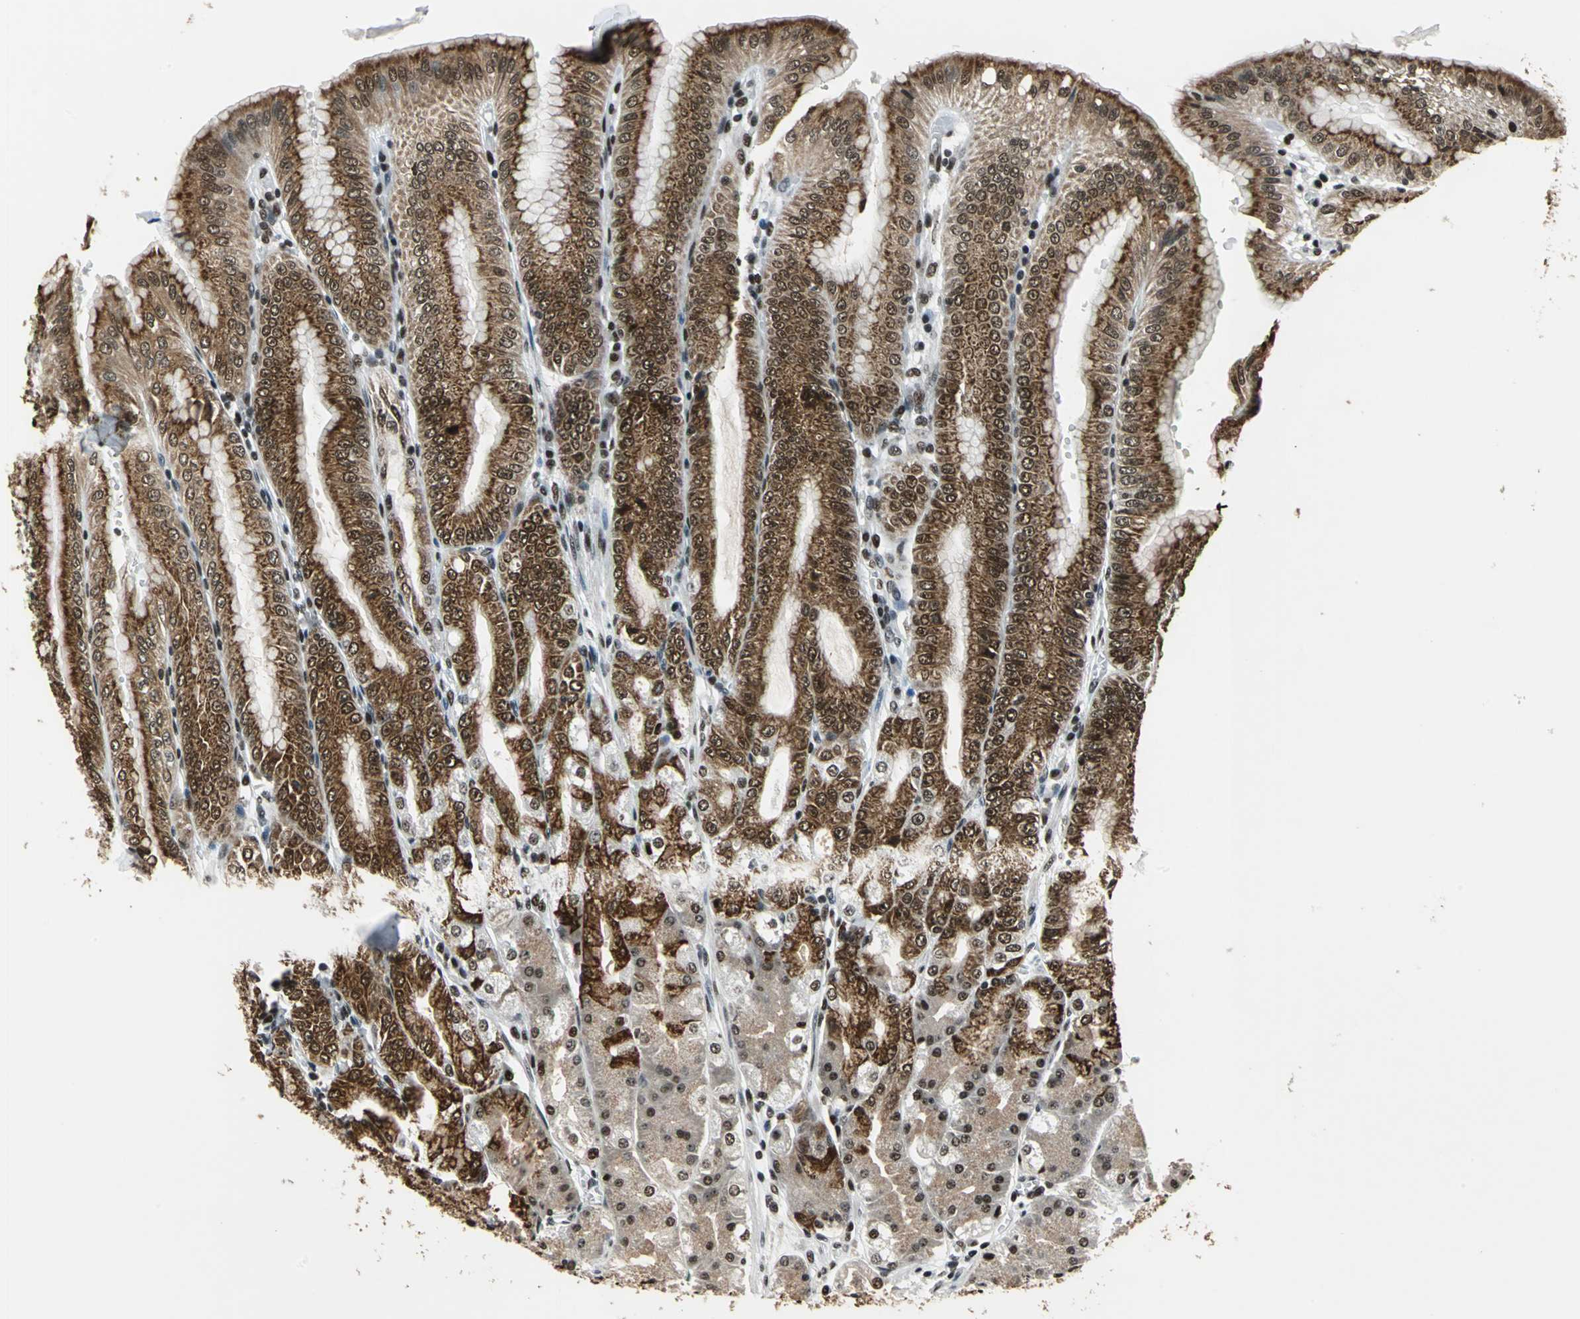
{"staining": {"intensity": "strong", "quantity": ">75%", "location": "cytoplasmic/membranous,nuclear"}, "tissue": "stomach", "cell_type": "Glandular cells", "image_type": "normal", "snomed": [{"axis": "morphology", "description": "Normal tissue, NOS"}, {"axis": "topography", "description": "Stomach, lower"}], "caption": "Immunohistochemistry (DAB) staining of normal stomach displays strong cytoplasmic/membranous,nuclear protein expression in about >75% of glandular cells. (DAB (3,3'-diaminobenzidine) = brown stain, brightfield microscopy at high magnification).", "gene": "BCLAF1", "patient": {"sex": "male", "age": 71}}